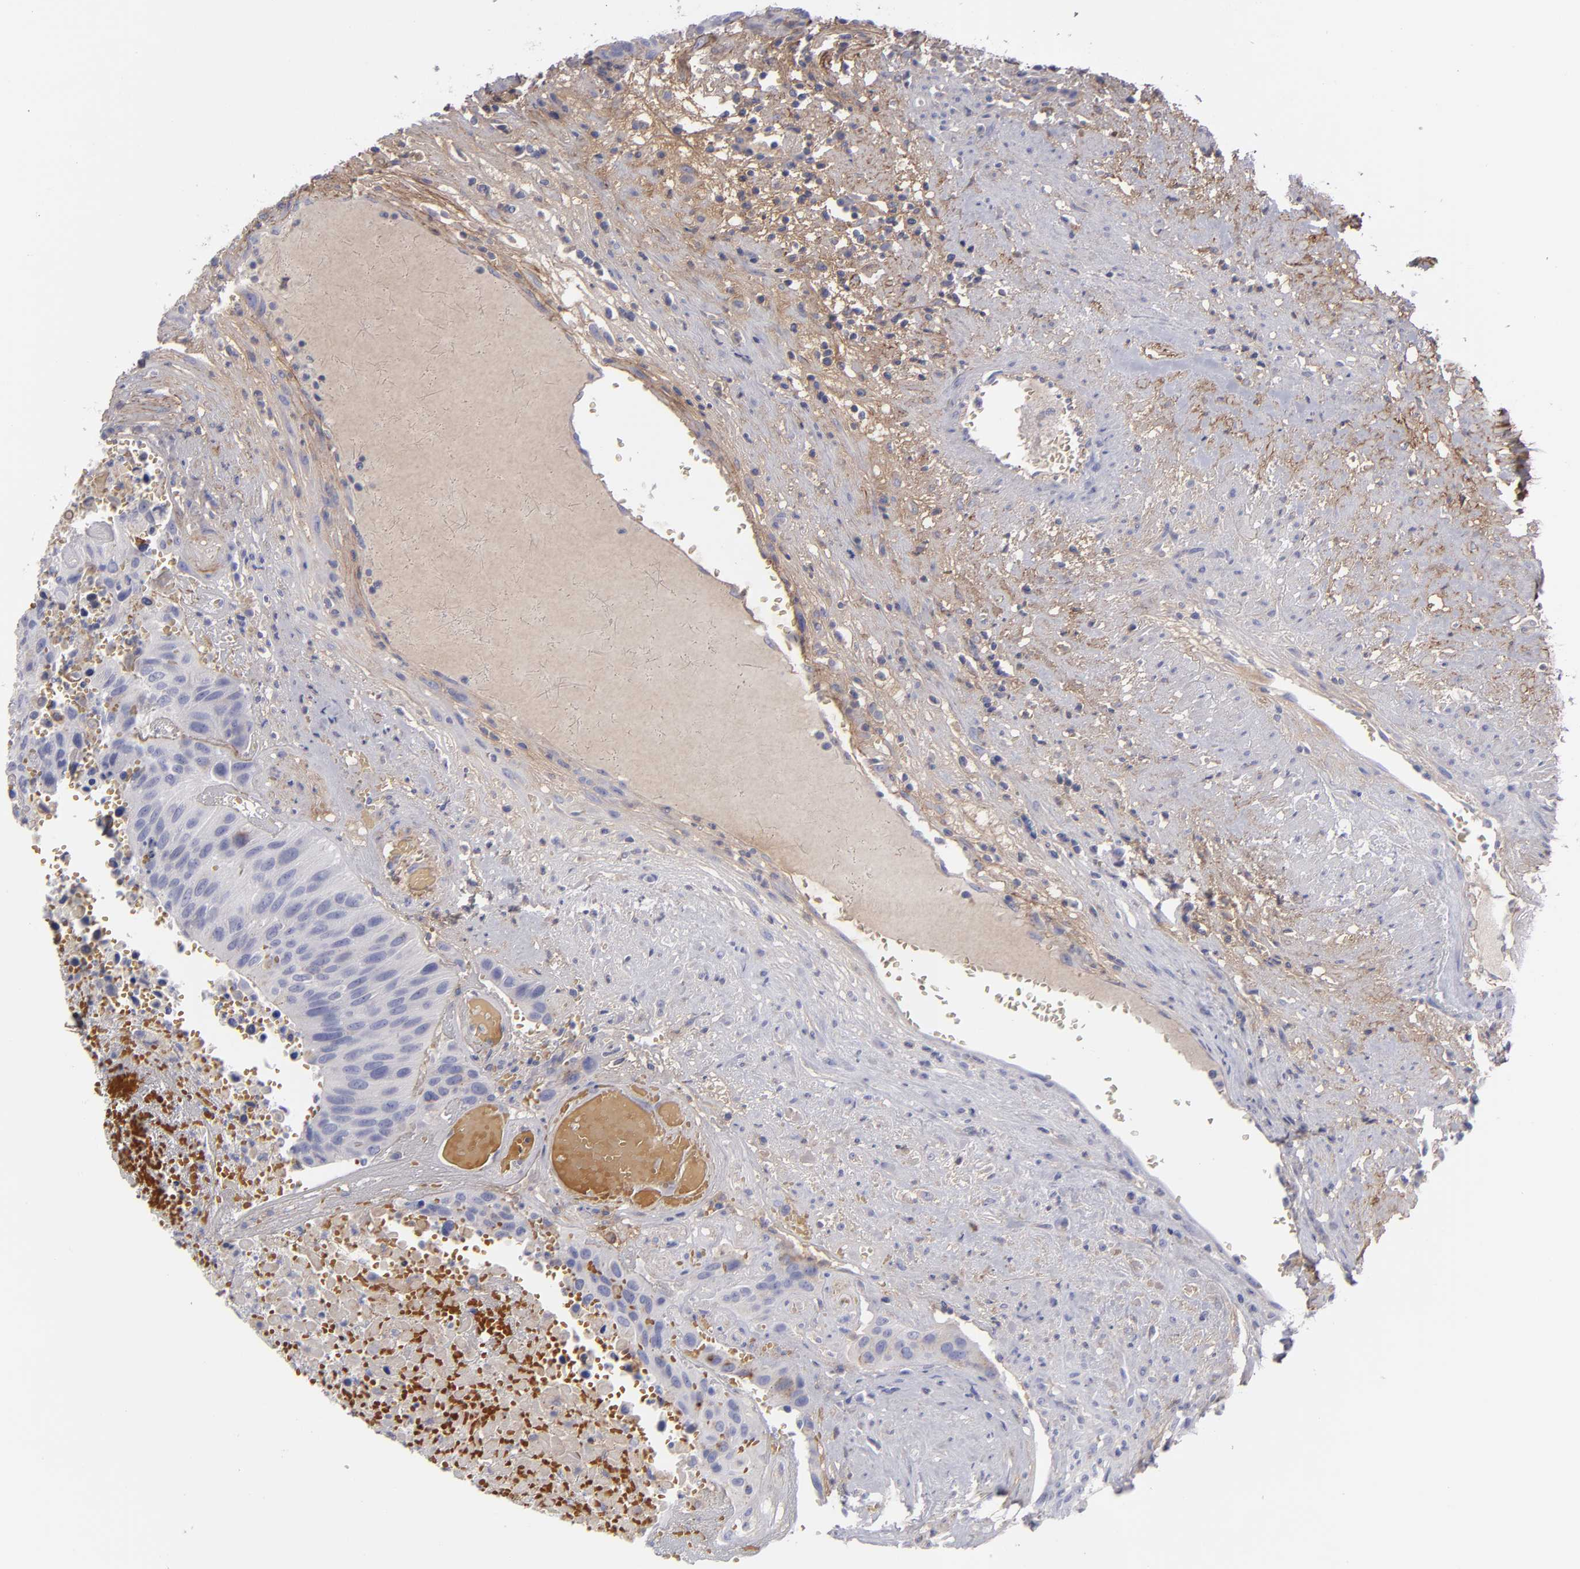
{"staining": {"intensity": "negative", "quantity": "none", "location": "none"}, "tissue": "urothelial cancer", "cell_type": "Tumor cells", "image_type": "cancer", "snomed": [{"axis": "morphology", "description": "Urothelial carcinoma, High grade"}, {"axis": "topography", "description": "Urinary bladder"}], "caption": "Photomicrograph shows no protein staining in tumor cells of urothelial carcinoma (high-grade) tissue. (Stains: DAB immunohistochemistry with hematoxylin counter stain, Microscopy: brightfield microscopy at high magnification).", "gene": "FBLN1", "patient": {"sex": "male", "age": 66}}